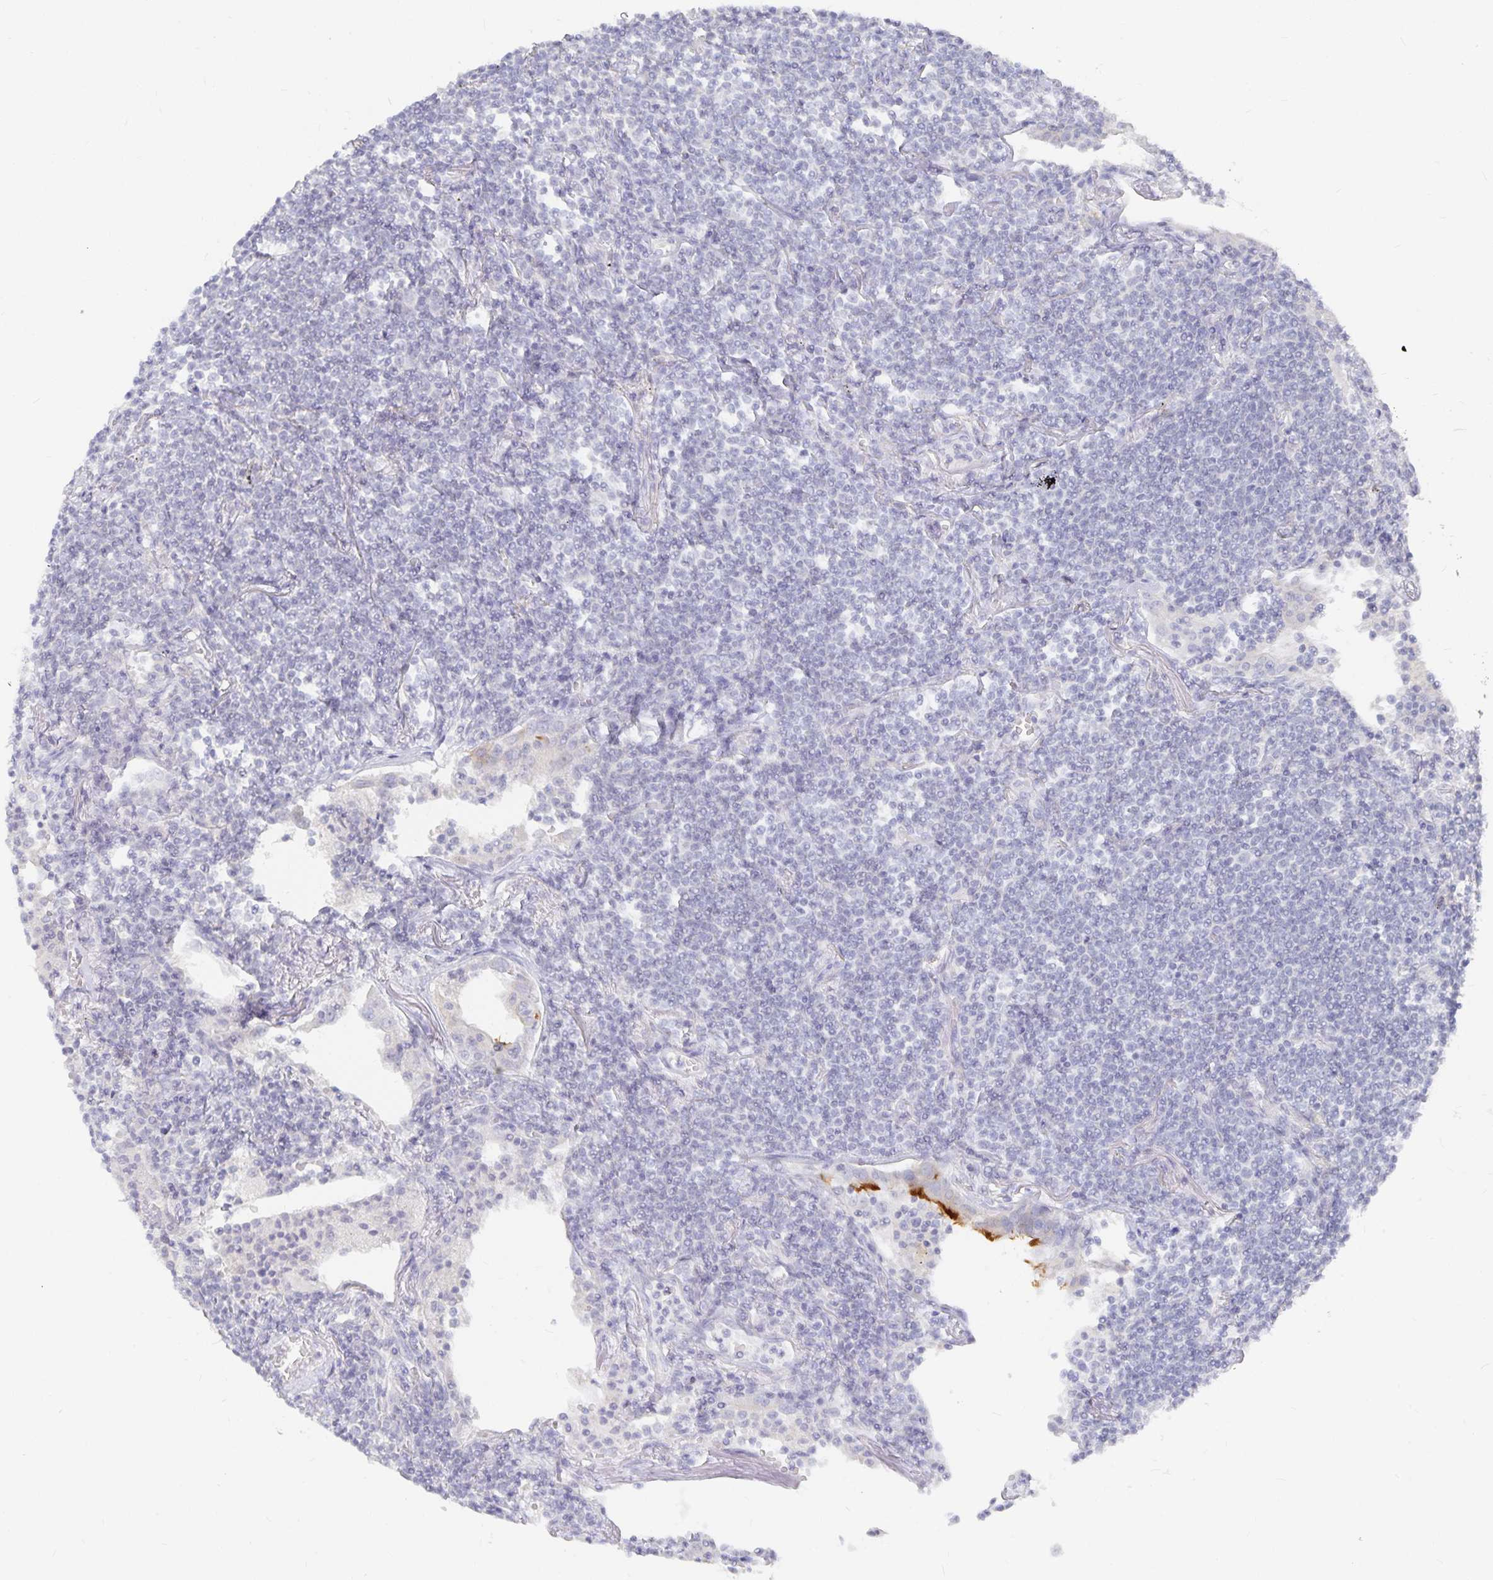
{"staining": {"intensity": "negative", "quantity": "none", "location": "none"}, "tissue": "lymphoma", "cell_type": "Tumor cells", "image_type": "cancer", "snomed": [{"axis": "morphology", "description": "Malignant lymphoma, non-Hodgkin's type, Low grade"}, {"axis": "topography", "description": "Lung"}], "caption": "A high-resolution photomicrograph shows immunohistochemistry staining of lymphoma, which shows no significant expression in tumor cells.", "gene": "DNAH9", "patient": {"sex": "female", "age": 71}}